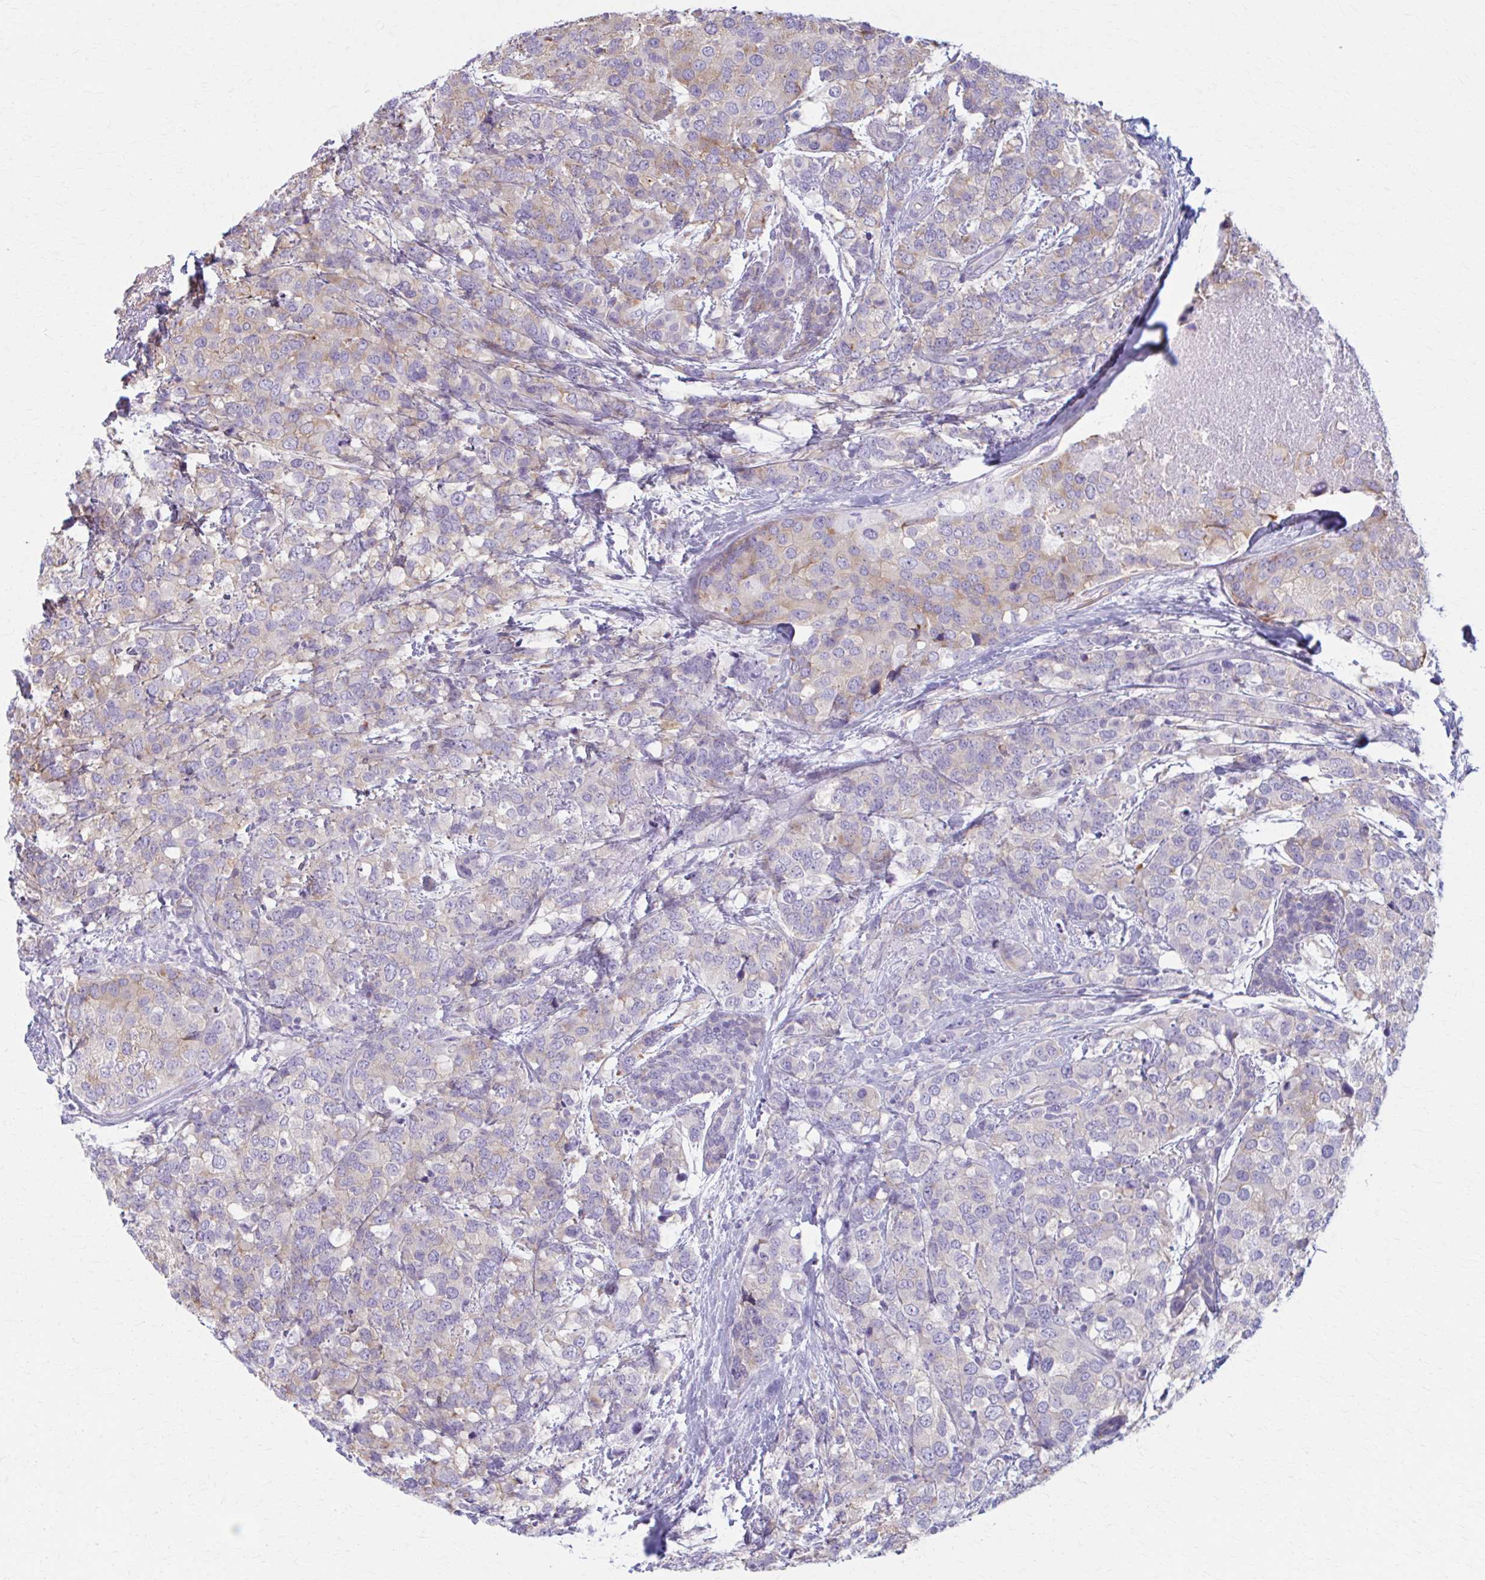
{"staining": {"intensity": "weak", "quantity": "25%-75%", "location": "cytoplasmic/membranous"}, "tissue": "breast cancer", "cell_type": "Tumor cells", "image_type": "cancer", "snomed": [{"axis": "morphology", "description": "Lobular carcinoma"}, {"axis": "topography", "description": "Breast"}], "caption": "Breast cancer was stained to show a protein in brown. There is low levels of weak cytoplasmic/membranous staining in about 25%-75% of tumor cells. (DAB (3,3'-diaminobenzidine) IHC with brightfield microscopy, high magnification).", "gene": "PRKRA", "patient": {"sex": "female", "age": 59}}